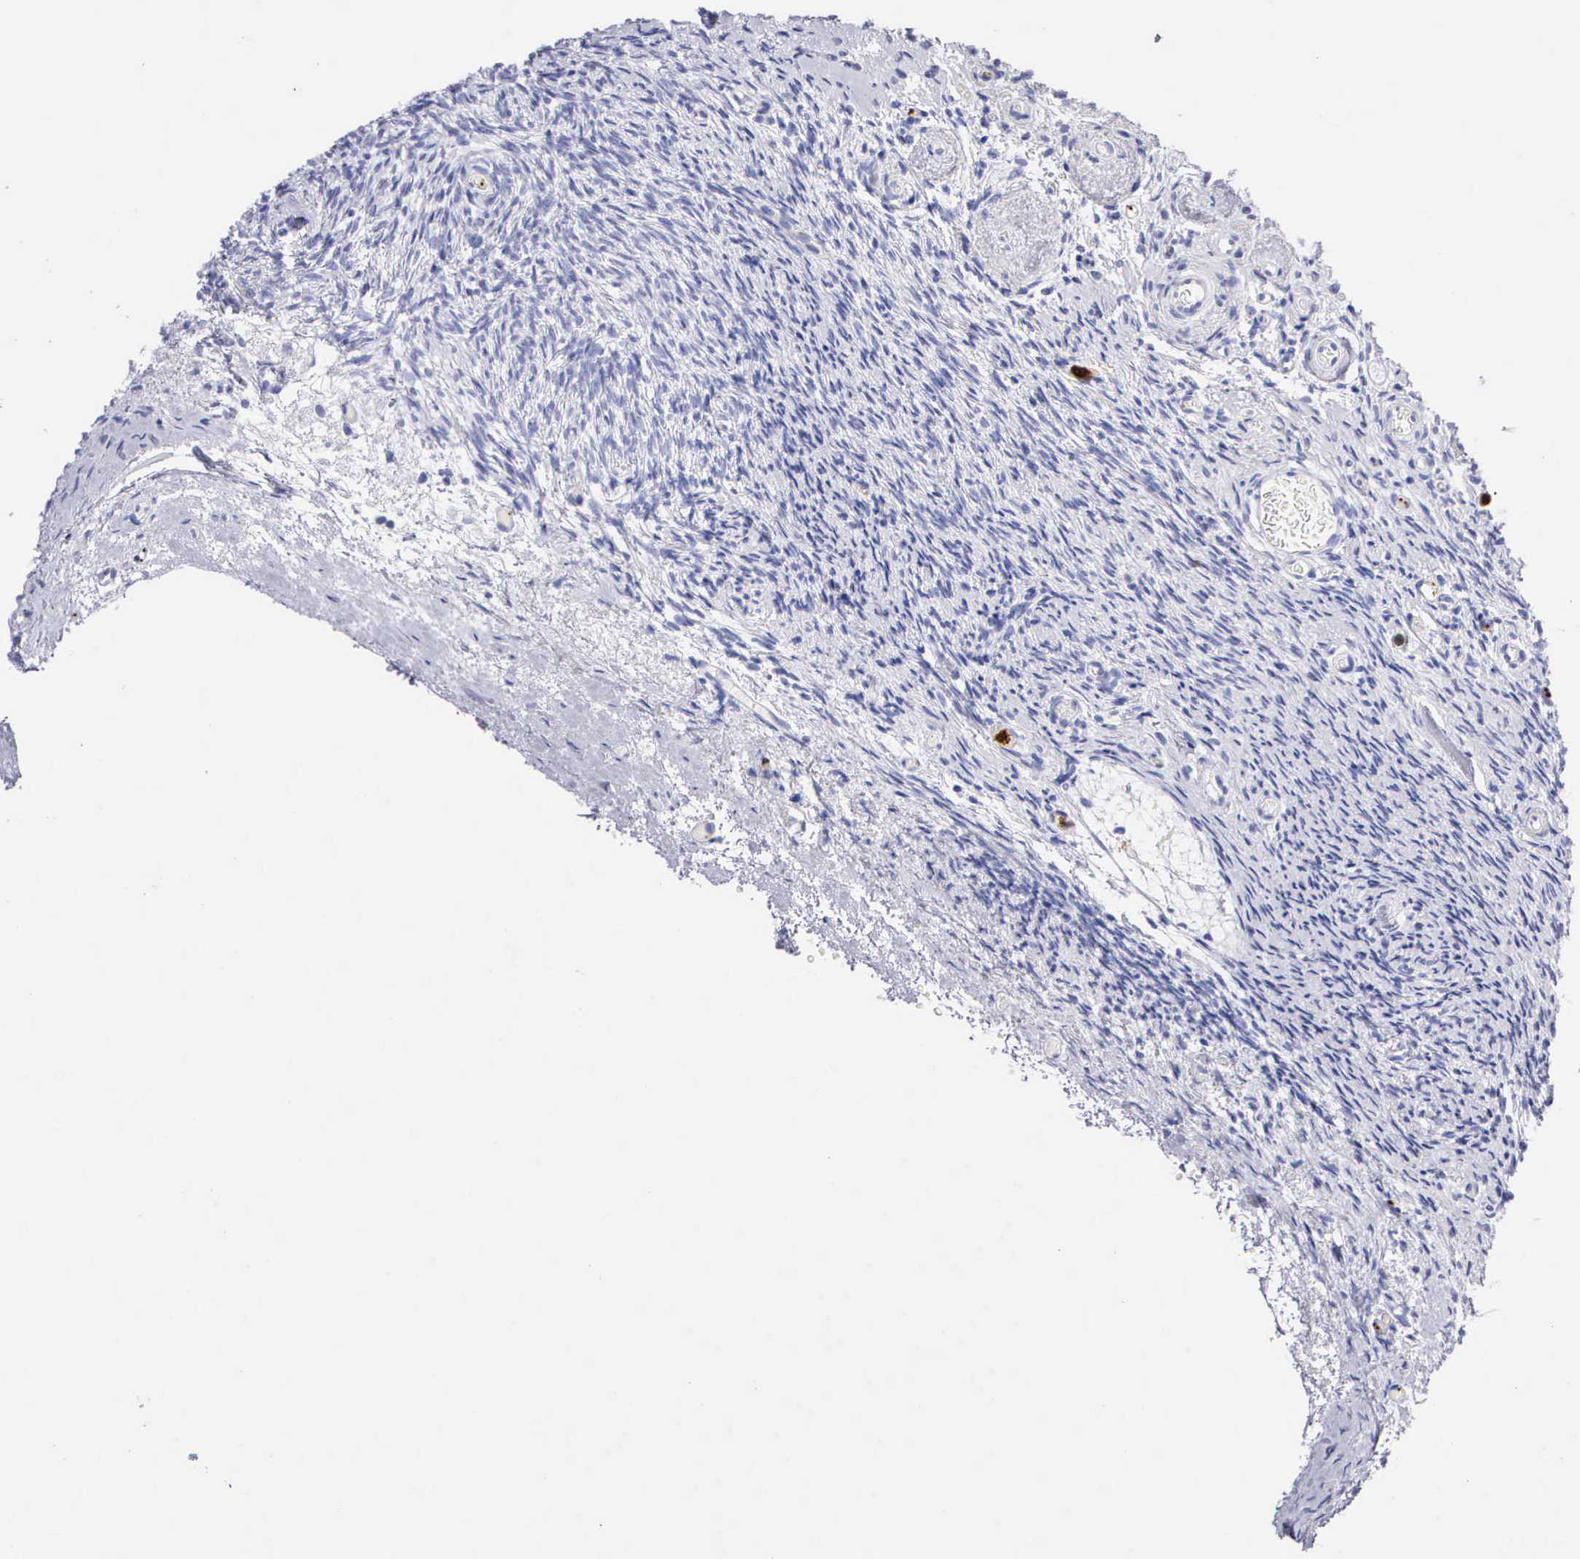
{"staining": {"intensity": "negative", "quantity": "none", "location": "none"}, "tissue": "ovary", "cell_type": "Ovarian stroma cells", "image_type": "normal", "snomed": [{"axis": "morphology", "description": "Normal tissue, NOS"}, {"axis": "topography", "description": "Ovary"}], "caption": "Ovary stained for a protein using immunohistochemistry reveals no expression ovarian stroma cells.", "gene": "SRGN", "patient": {"sex": "female", "age": 78}}